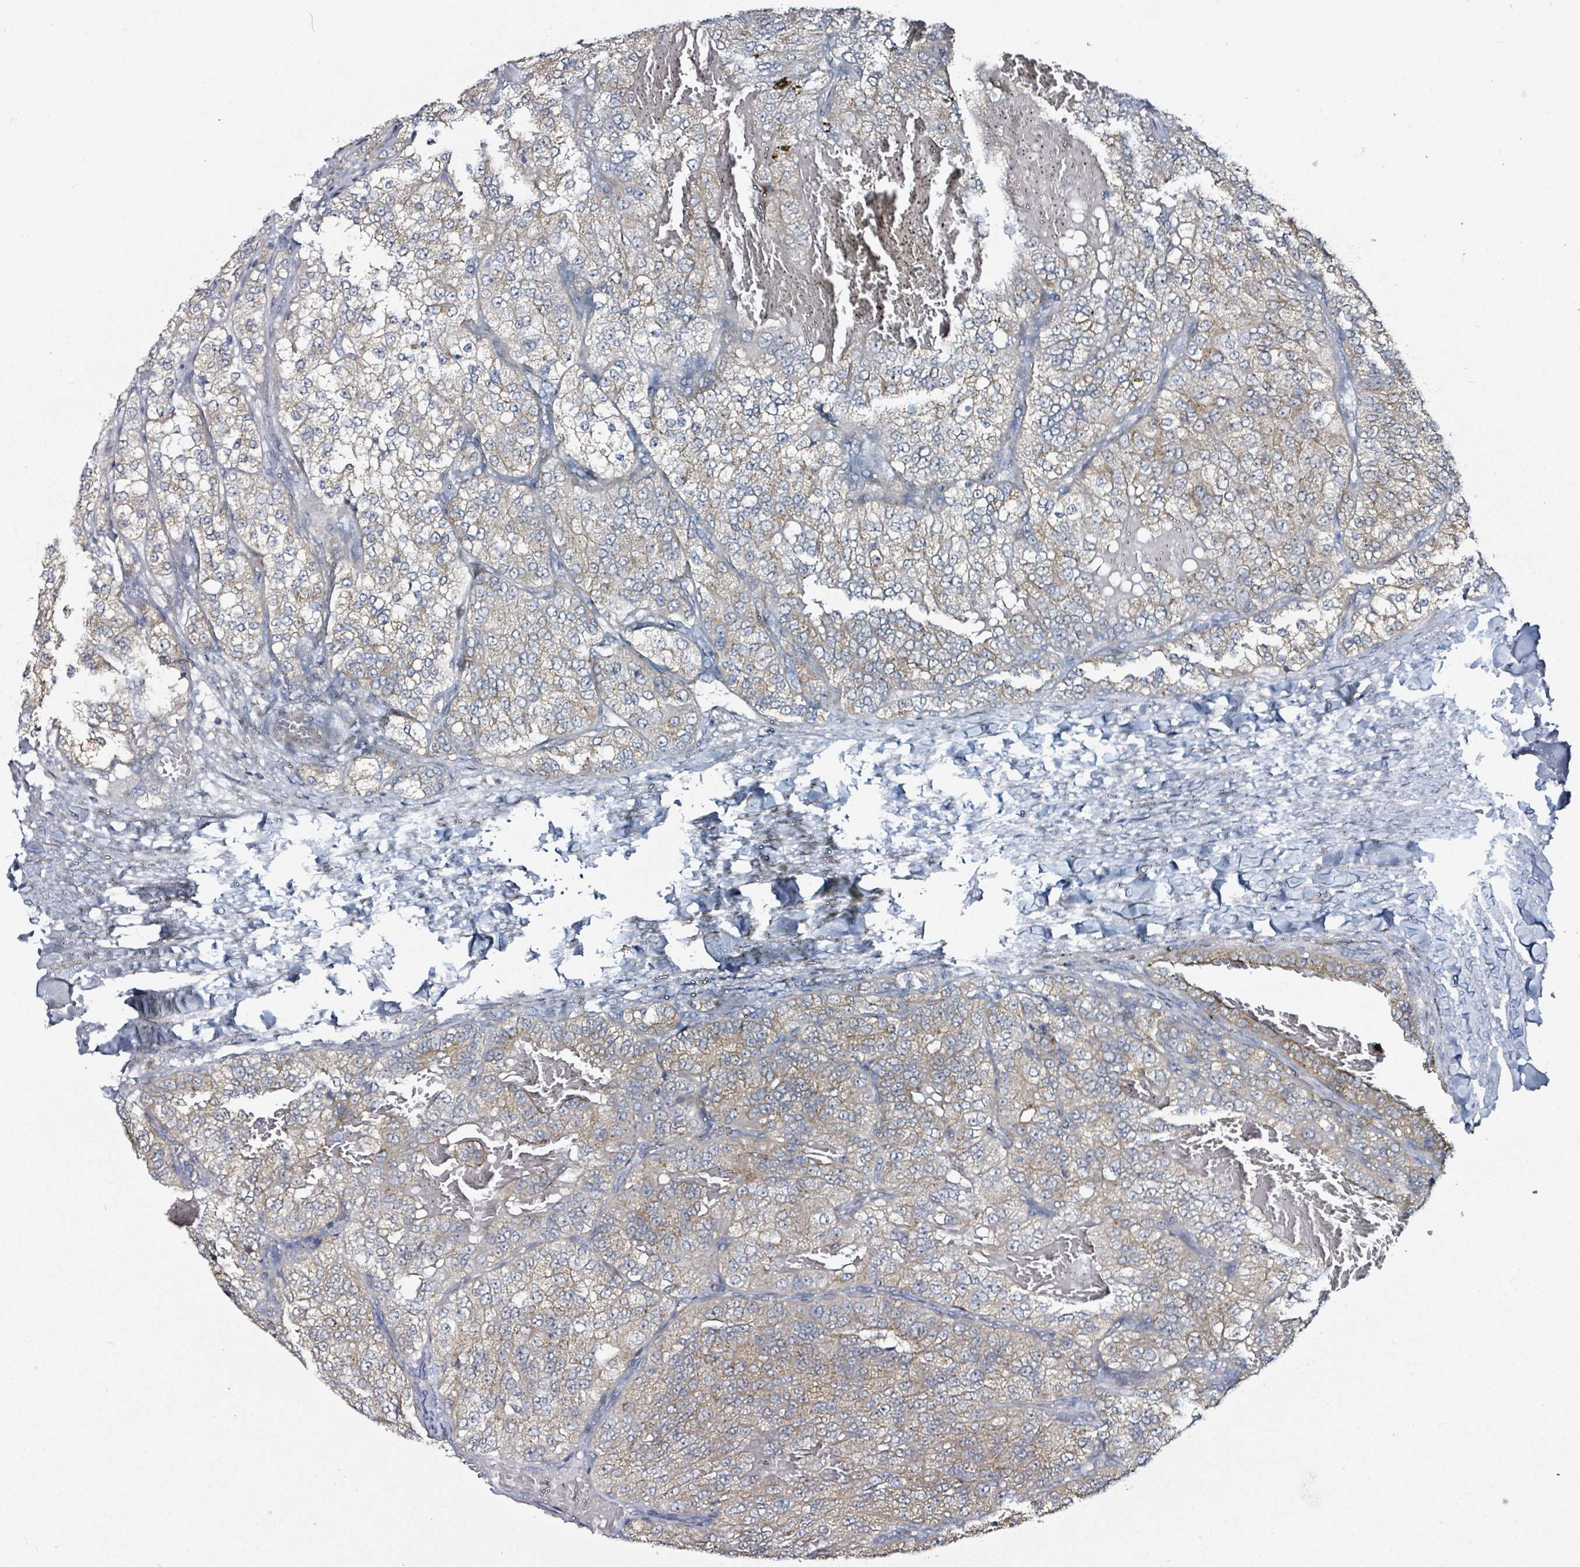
{"staining": {"intensity": "moderate", "quantity": "25%-75%", "location": "cytoplasmic/membranous"}, "tissue": "renal cancer", "cell_type": "Tumor cells", "image_type": "cancer", "snomed": [{"axis": "morphology", "description": "Adenocarcinoma, NOS"}, {"axis": "topography", "description": "Kidney"}], "caption": "High-magnification brightfield microscopy of renal adenocarcinoma stained with DAB (brown) and counterstained with hematoxylin (blue). tumor cells exhibit moderate cytoplasmic/membranous staining is present in approximately25%-75% of cells. (Brightfield microscopy of DAB IHC at high magnification).", "gene": "B3GAT3", "patient": {"sex": "female", "age": 63}}